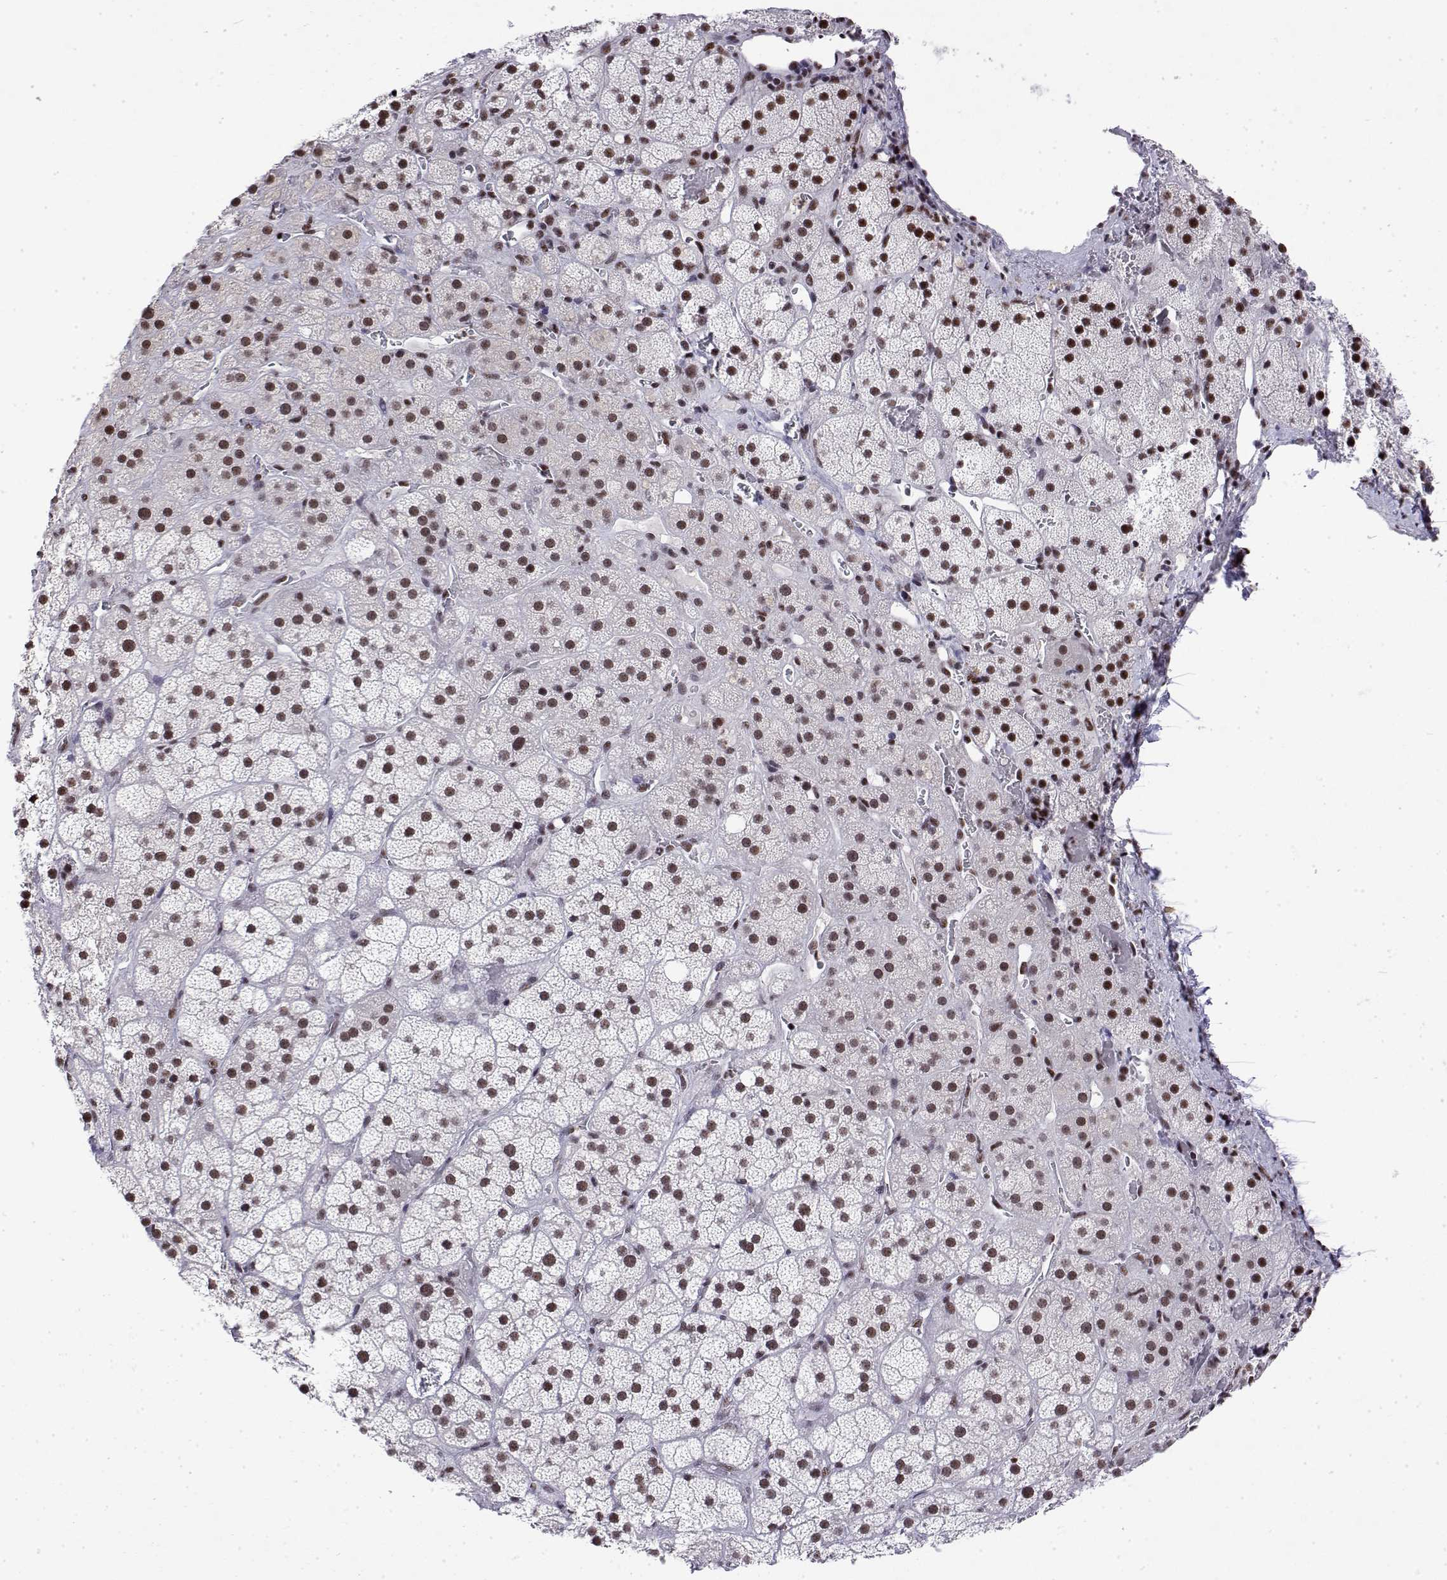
{"staining": {"intensity": "strong", "quantity": "25%-75%", "location": "nuclear"}, "tissue": "adrenal gland", "cell_type": "Glandular cells", "image_type": "normal", "snomed": [{"axis": "morphology", "description": "Normal tissue, NOS"}, {"axis": "topography", "description": "Adrenal gland"}], "caption": "Strong nuclear expression for a protein is identified in approximately 25%-75% of glandular cells of unremarkable adrenal gland using immunohistochemistry (IHC).", "gene": "POLDIP3", "patient": {"sex": "male", "age": 57}}